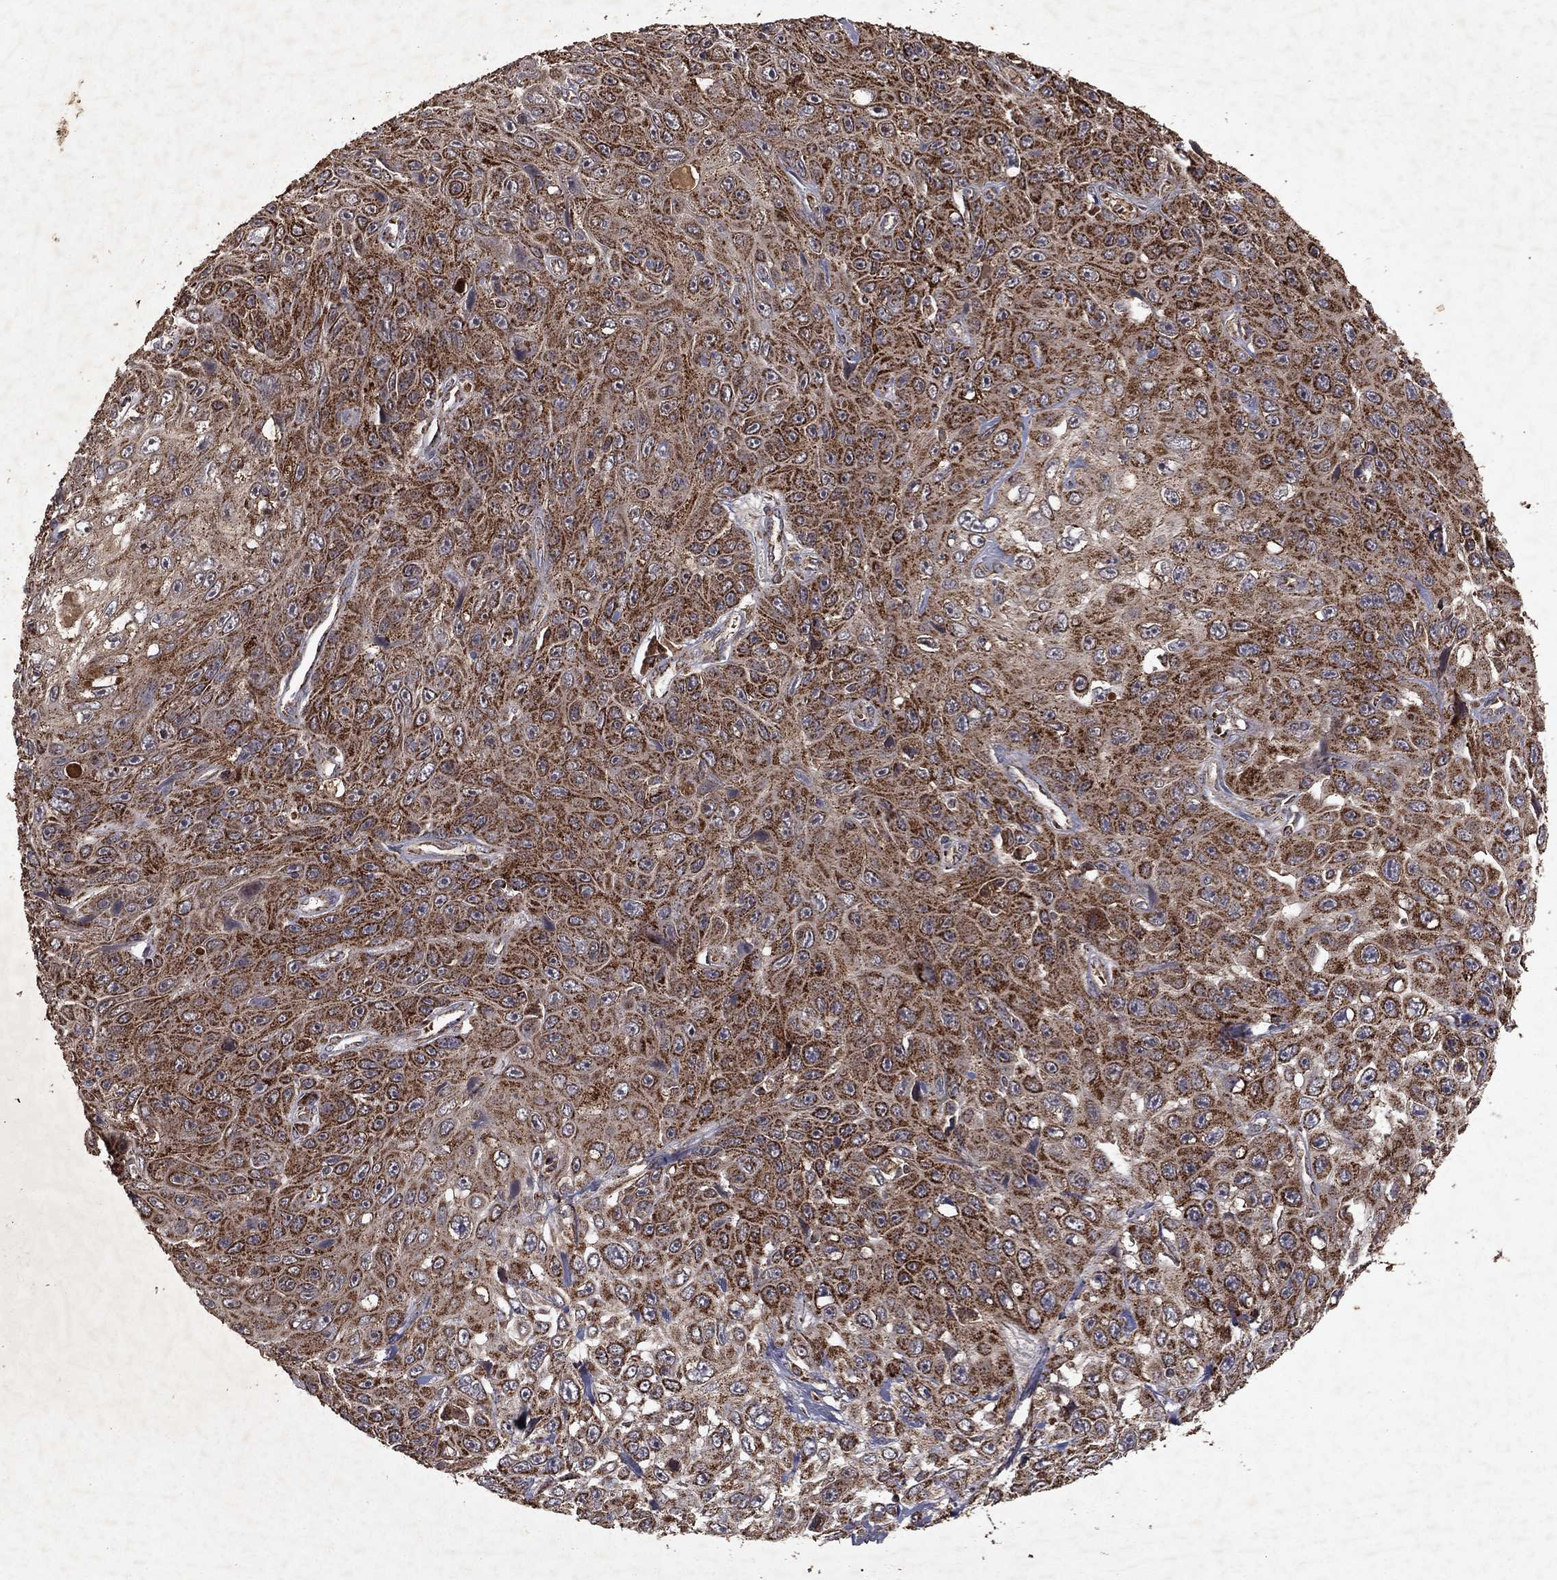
{"staining": {"intensity": "strong", "quantity": ">75%", "location": "cytoplasmic/membranous"}, "tissue": "skin cancer", "cell_type": "Tumor cells", "image_type": "cancer", "snomed": [{"axis": "morphology", "description": "Squamous cell carcinoma, NOS"}, {"axis": "topography", "description": "Skin"}], "caption": "Skin cancer stained for a protein (brown) demonstrates strong cytoplasmic/membranous positive positivity in about >75% of tumor cells.", "gene": "PYROXD2", "patient": {"sex": "male", "age": 82}}